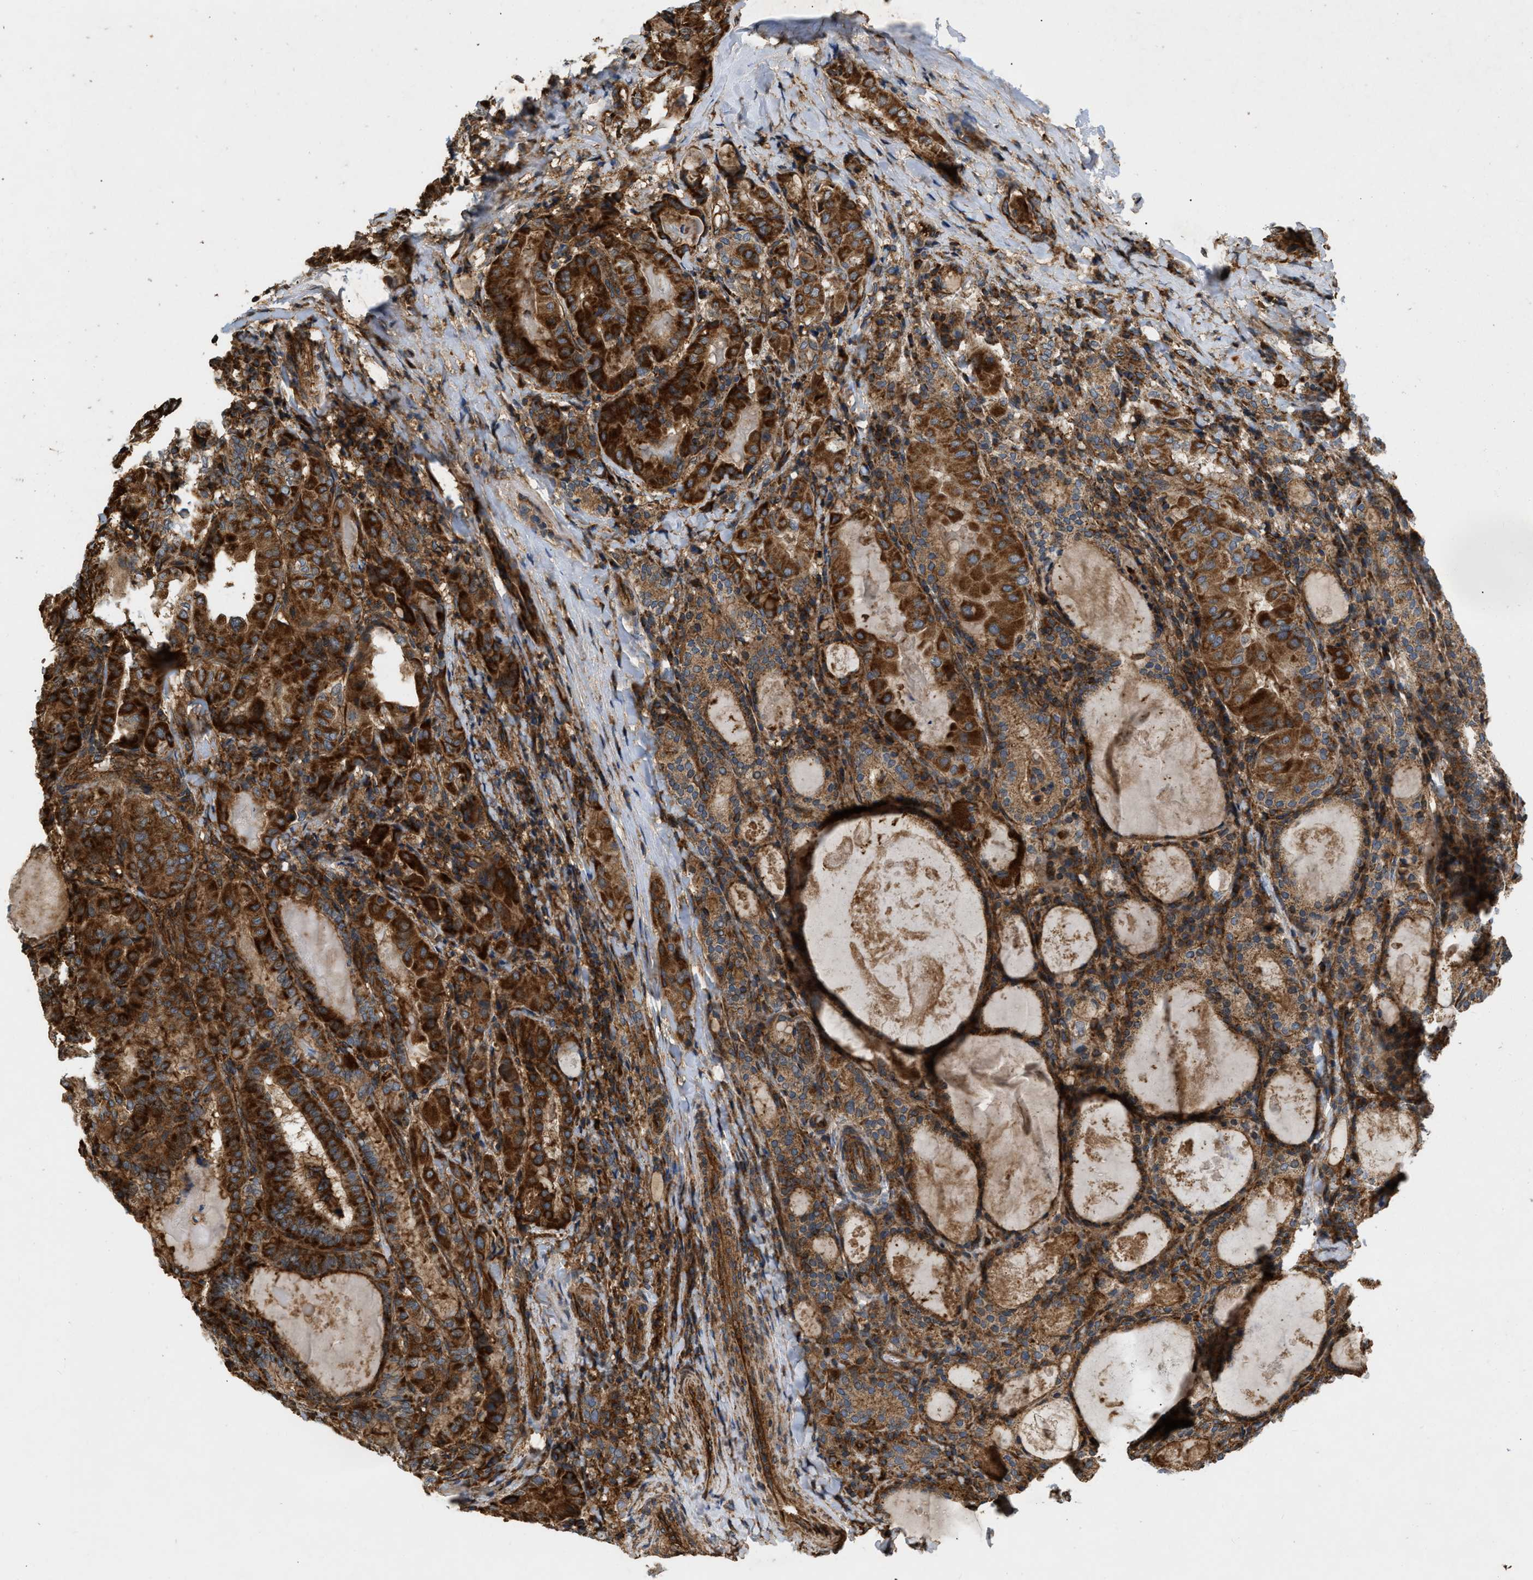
{"staining": {"intensity": "strong", "quantity": ">75%", "location": "cytoplasmic/membranous"}, "tissue": "thyroid cancer", "cell_type": "Tumor cells", "image_type": "cancer", "snomed": [{"axis": "morphology", "description": "Papillary adenocarcinoma, NOS"}, {"axis": "topography", "description": "Thyroid gland"}], "caption": "This photomicrograph reveals IHC staining of thyroid cancer, with high strong cytoplasmic/membranous expression in about >75% of tumor cells.", "gene": "GNB4", "patient": {"sex": "female", "age": 42}}